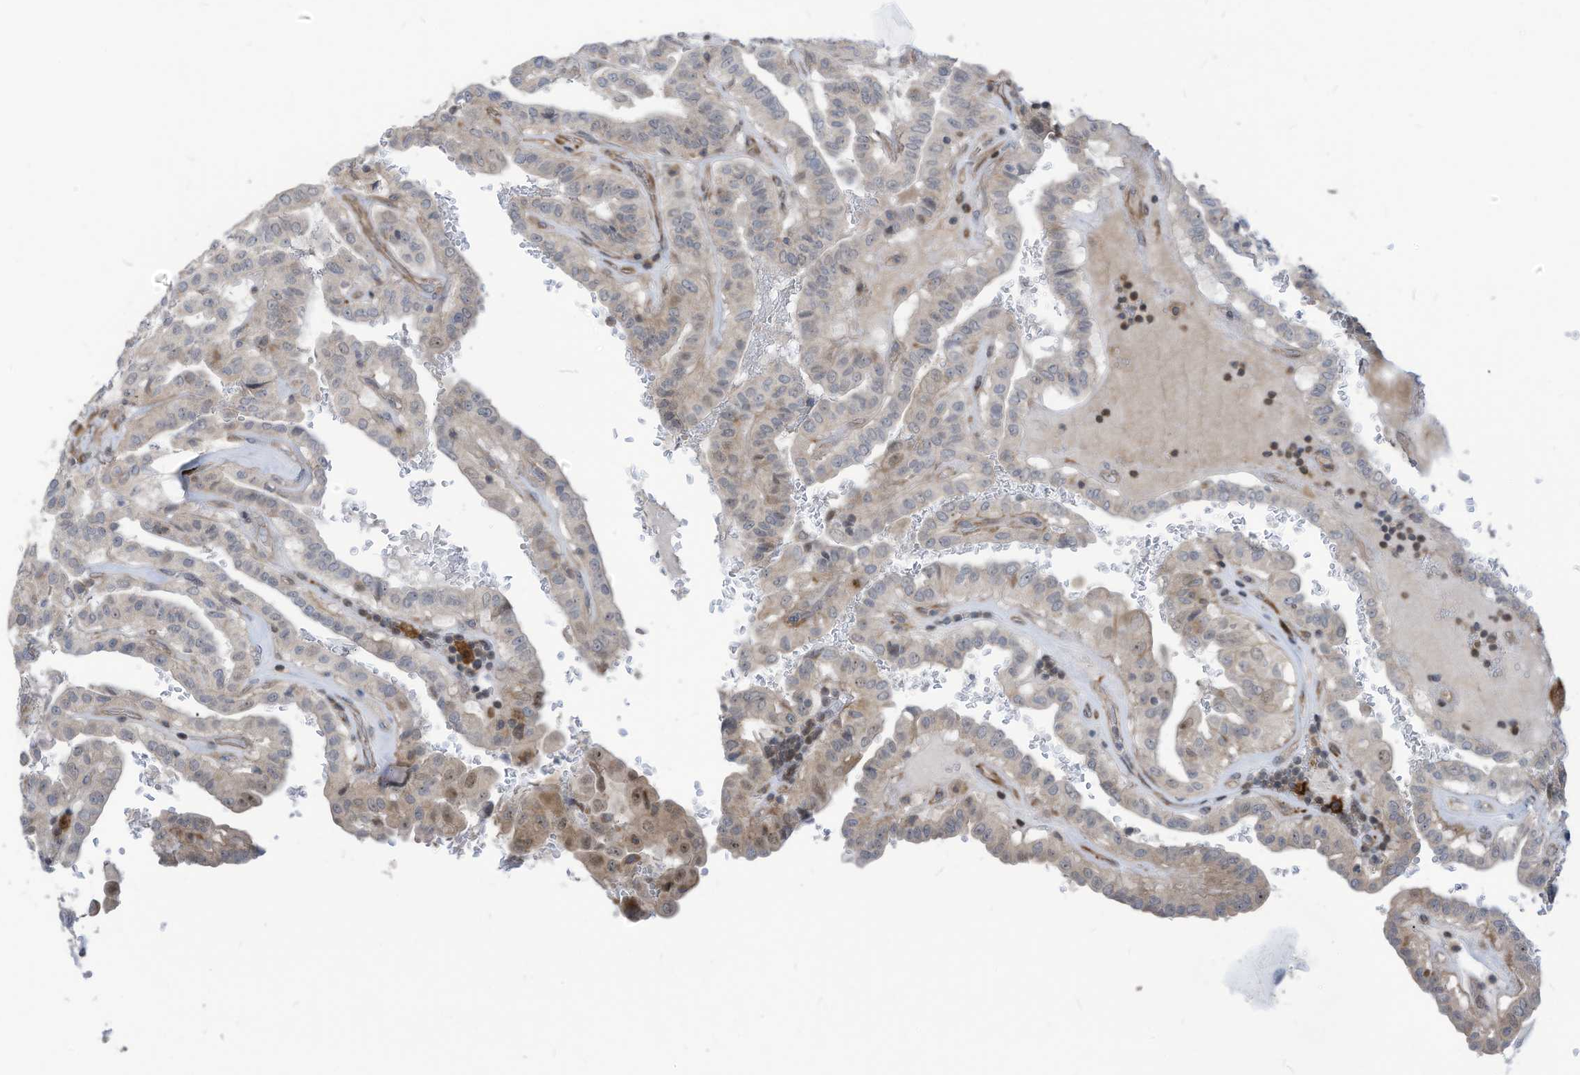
{"staining": {"intensity": "weak", "quantity": "<25%", "location": "cytoplasmic/membranous,nuclear"}, "tissue": "thyroid cancer", "cell_type": "Tumor cells", "image_type": "cancer", "snomed": [{"axis": "morphology", "description": "Papillary adenocarcinoma, NOS"}, {"axis": "topography", "description": "Thyroid gland"}], "caption": "This image is of thyroid cancer (papillary adenocarcinoma) stained with immunohistochemistry (IHC) to label a protein in brown with the nuclei are counter-stained blue. There is no expression in tumor cells.", "gene": "GPATCH3", "patient": {"sex": "male", "age": 77}}